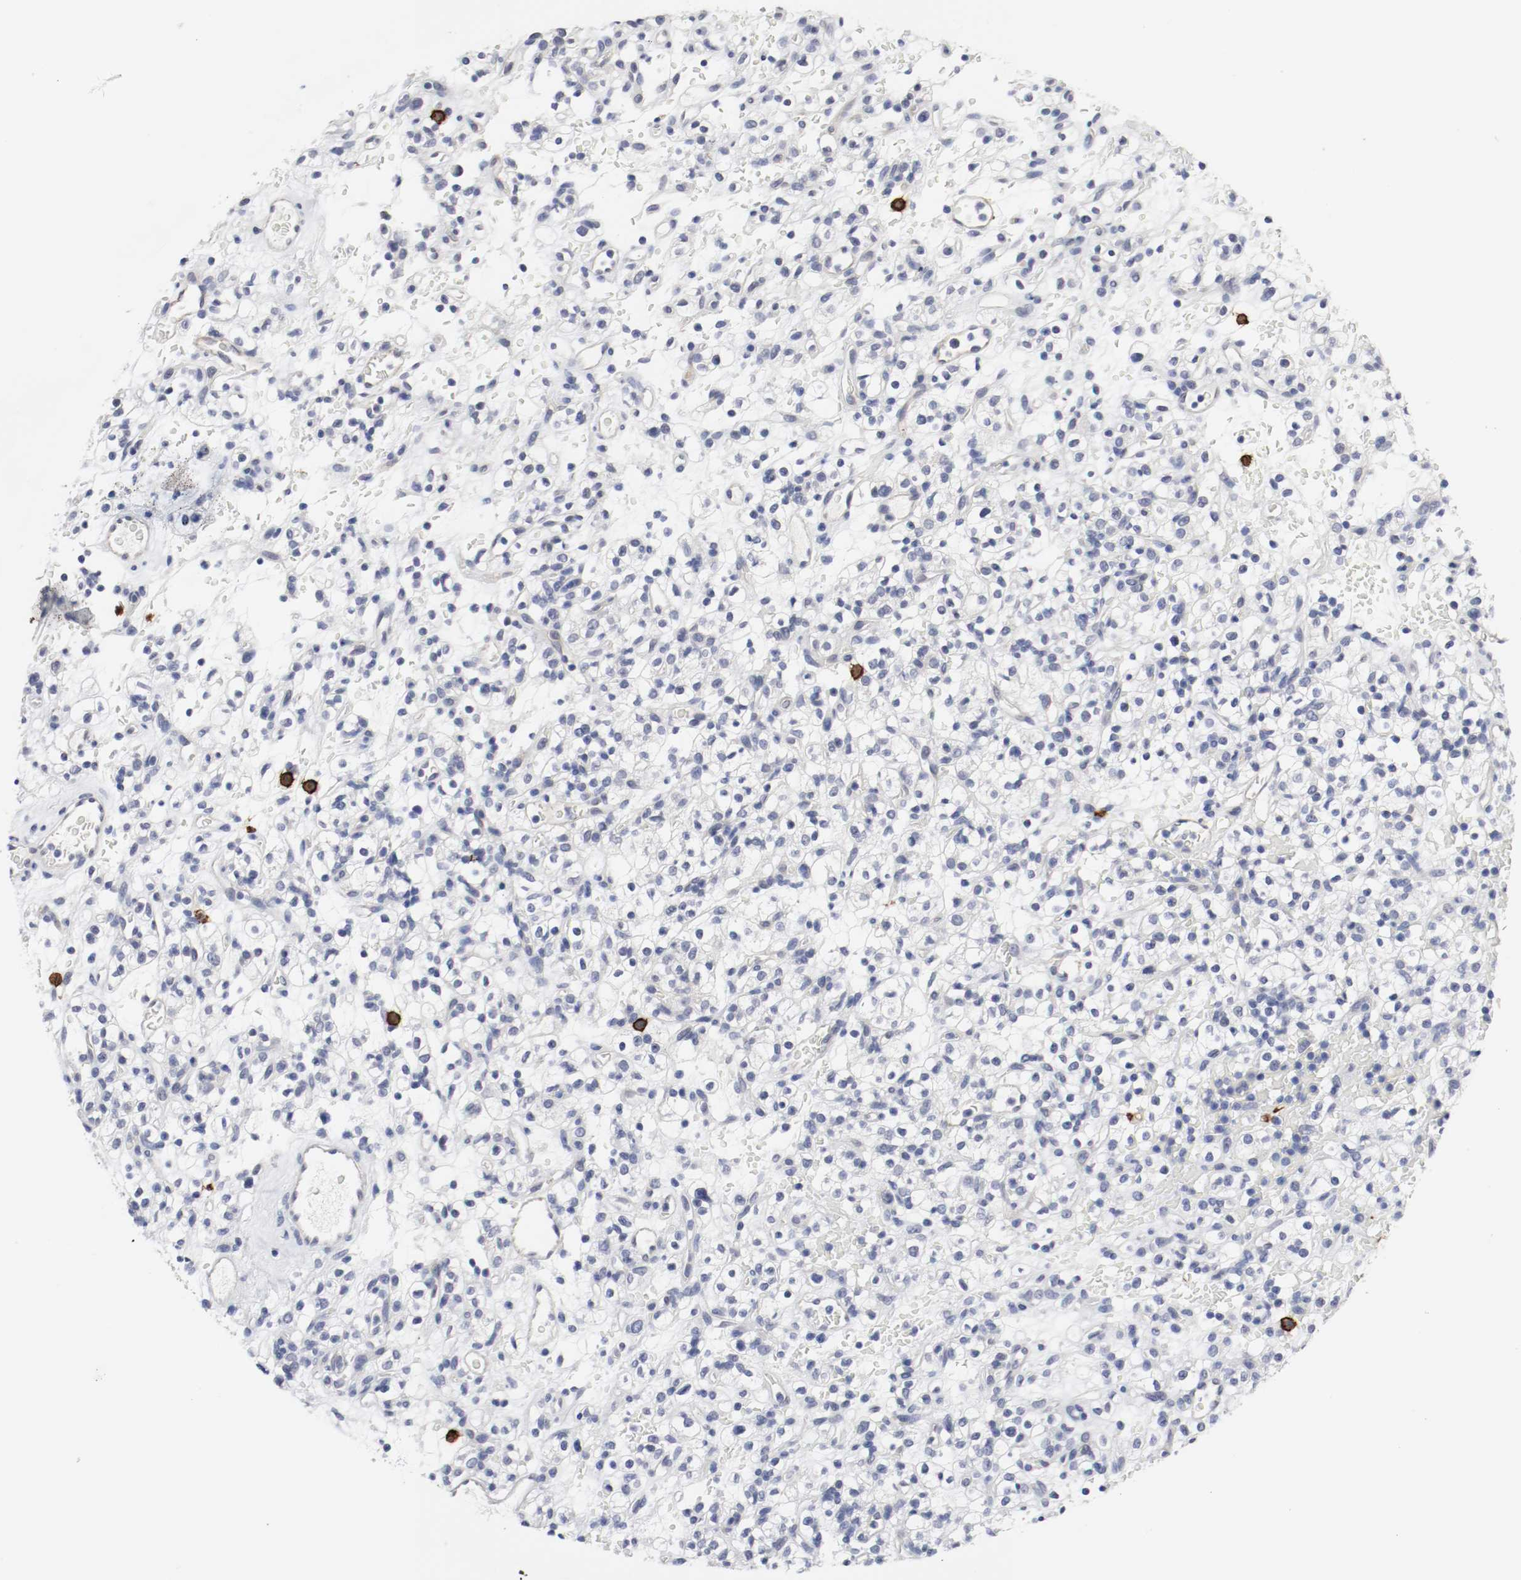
{"staining": {"intensity": "negative", "quantity": "none", "location": "none"}, "tissue": "renal cancer", "cell_type": "Tumor cells", "image_type": "cancer", "snomed": [{"axis": "morphology", "description": "Normal tissue, NOS"}, {"axis": "morphology", "description": "Adenocarcinoma, NOS"}, {"axis": "topography", "description": "Kidney"}], "caption": "Adenocarcinoma (renal) stained for a protein using IHC shows no expression tumor cells.", "gene": "KIT", "patient": {"sex": "female", "age": 72}}